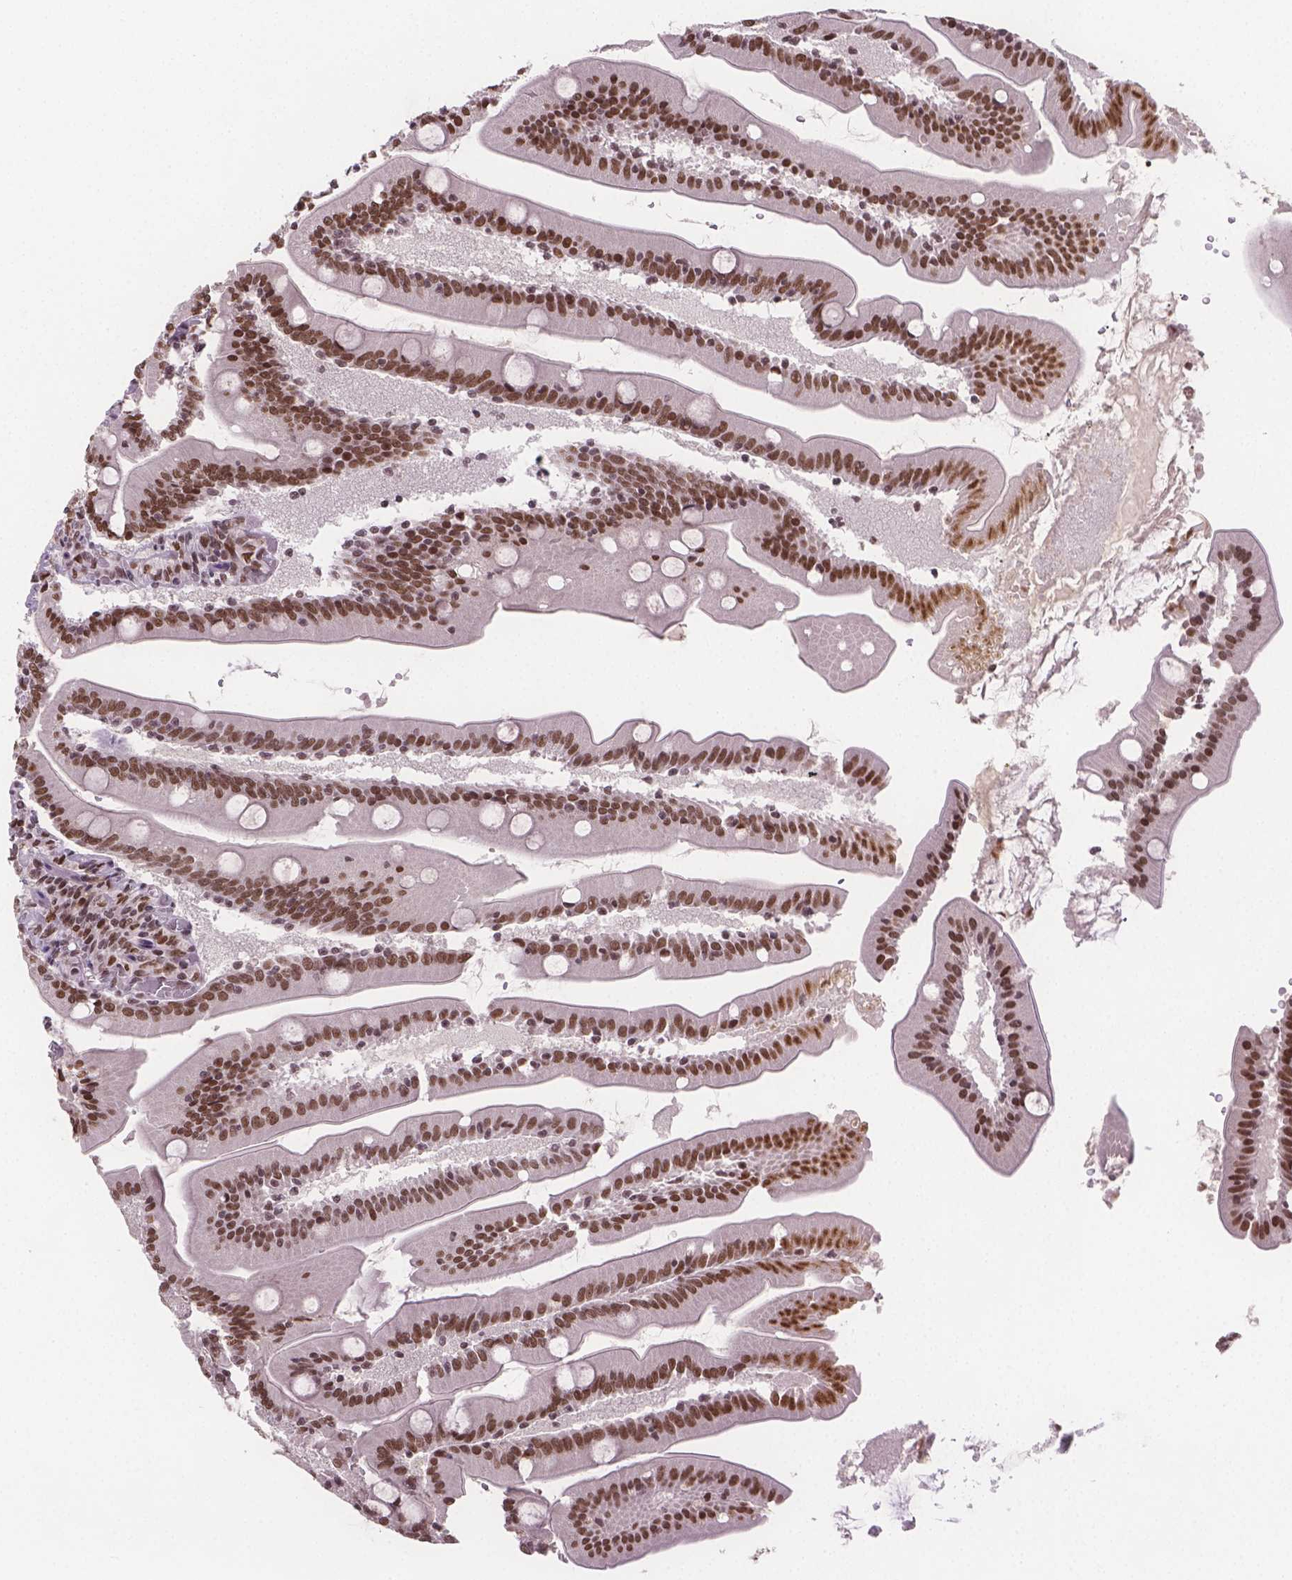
{"staining": {"intensity": "strong", "quantity": ">75%", "location": "nuclear"}, "tissue": "small intestine", "cell_type": "Glandular cells", "image_type": "normal", "snomed": [{"axis": "morphology", "description": "Normal tissue, NOS"}, {"axis": "topography", "description": "Small intestine"}], "caption": "DAB (3,3'-diaminobenzidine) immunohistochemical staining of benign small intestine displays strong nuclear protein expression in approximately >75% of glandular cells.", "gene": "FANCE", "patient": {"sex": "male", "age": 37}}